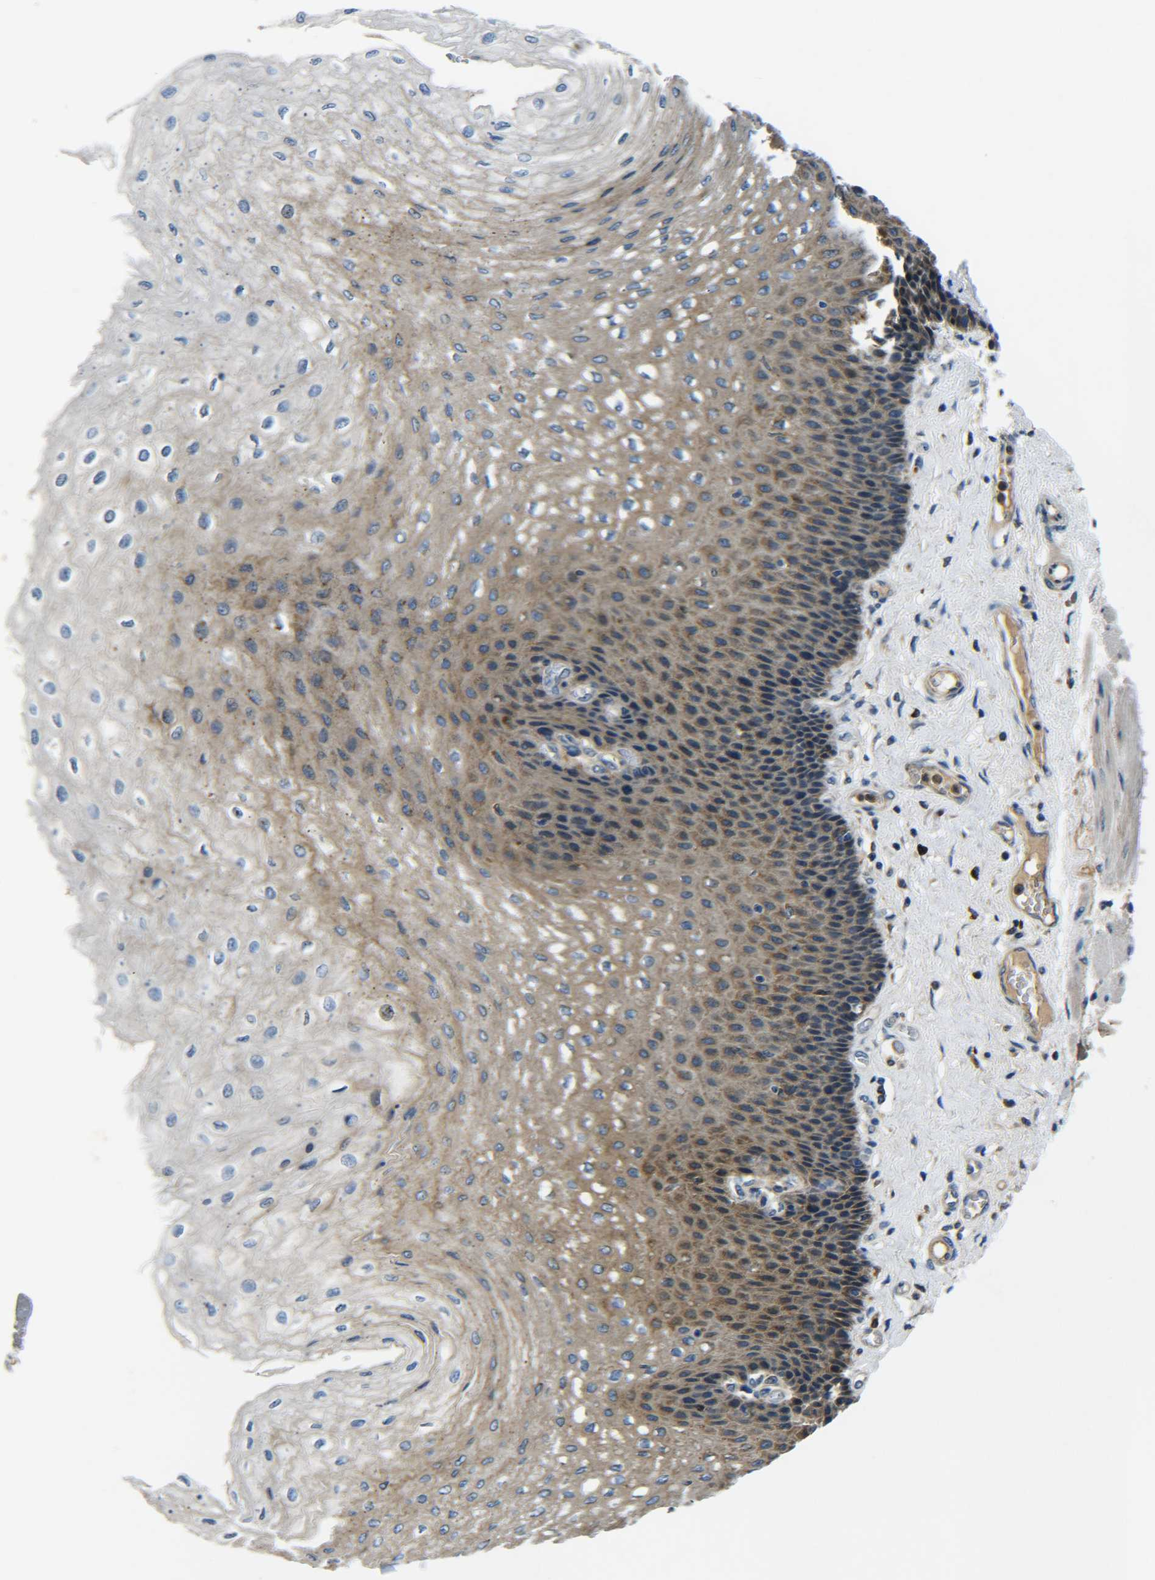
{"staining": {"intensity": "moderate", "quantity": ">75%", "location": "cytoplasmic/membranous"}, "tissue": "esophagus", "cell_type": "Squamous epithelial cells", "image_type": "normal", "snomed": [{"axis": "morphology", "description": "Normal tissue, NOS"}, {"axis": "topography", "description": "Esophagus"}], "caption": "A micrograph showing moderate cytoplasmic/membranous staining in about >75% of squamous epithelial cells in normal esophagus, as visualized by brown immunohistochemical staining.", "gene": "RAB1B", "patient": {"sex": "female", "age": 72}}